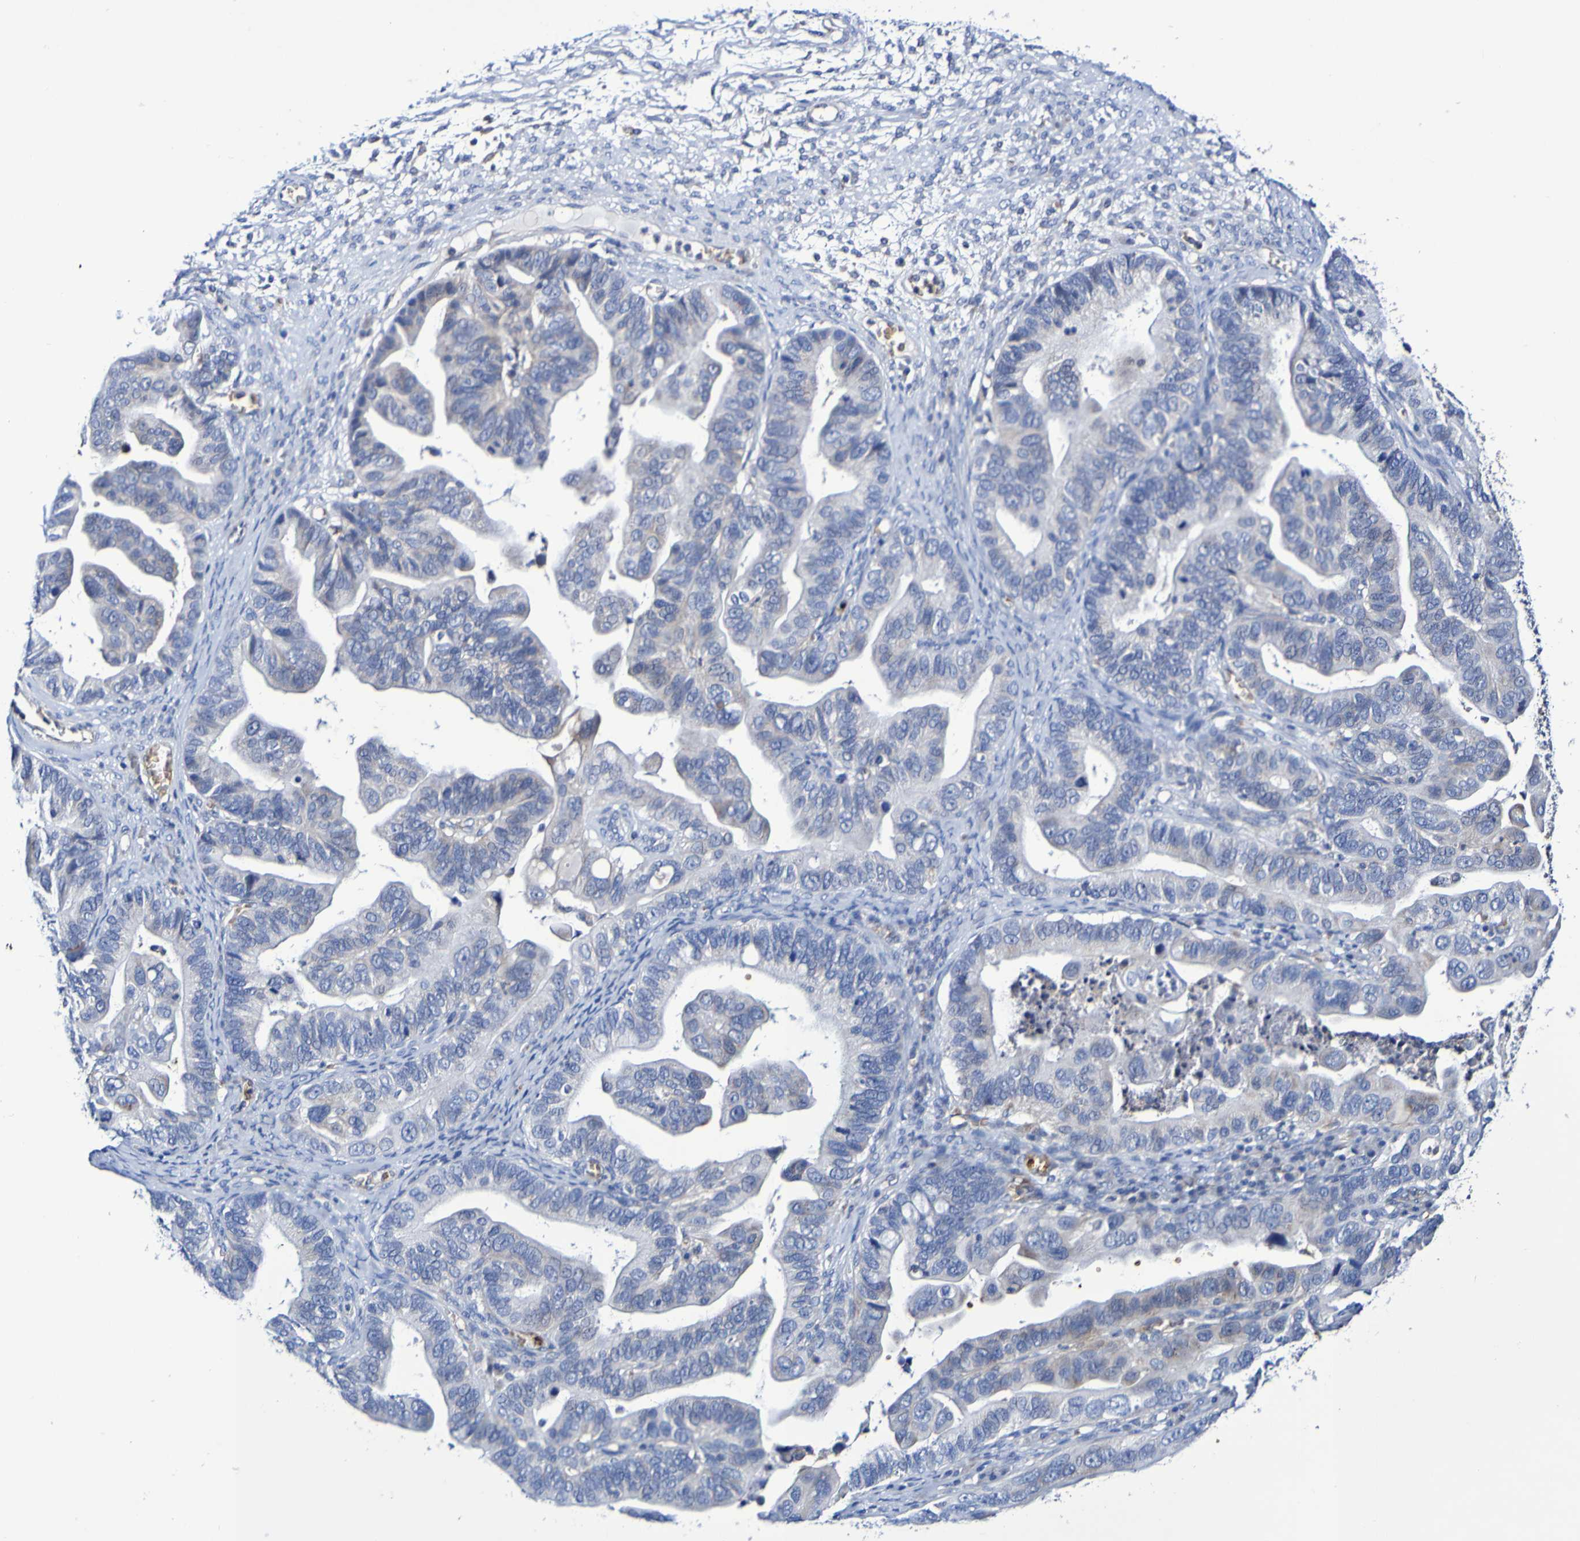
{"staining": {"intensity": "negative", "quantity": "none", "location": "none"}, "tissue": "ovarian cancer", "cell_type": "Tumor cells", "image_type": "cancer", "snomed": [{"axis": "morphology", "description": "Cystadenocarcinoma, serous, NOS"}, {"axis": "topography", "description": "Ovary"}], "caption": "Histopathology image shows no protein expression in tumor cells of serous cystadenocarcinoma (ovarian) tissue.", "gene": "WNT4", "patient": {"sex": "female", "age": 56}}